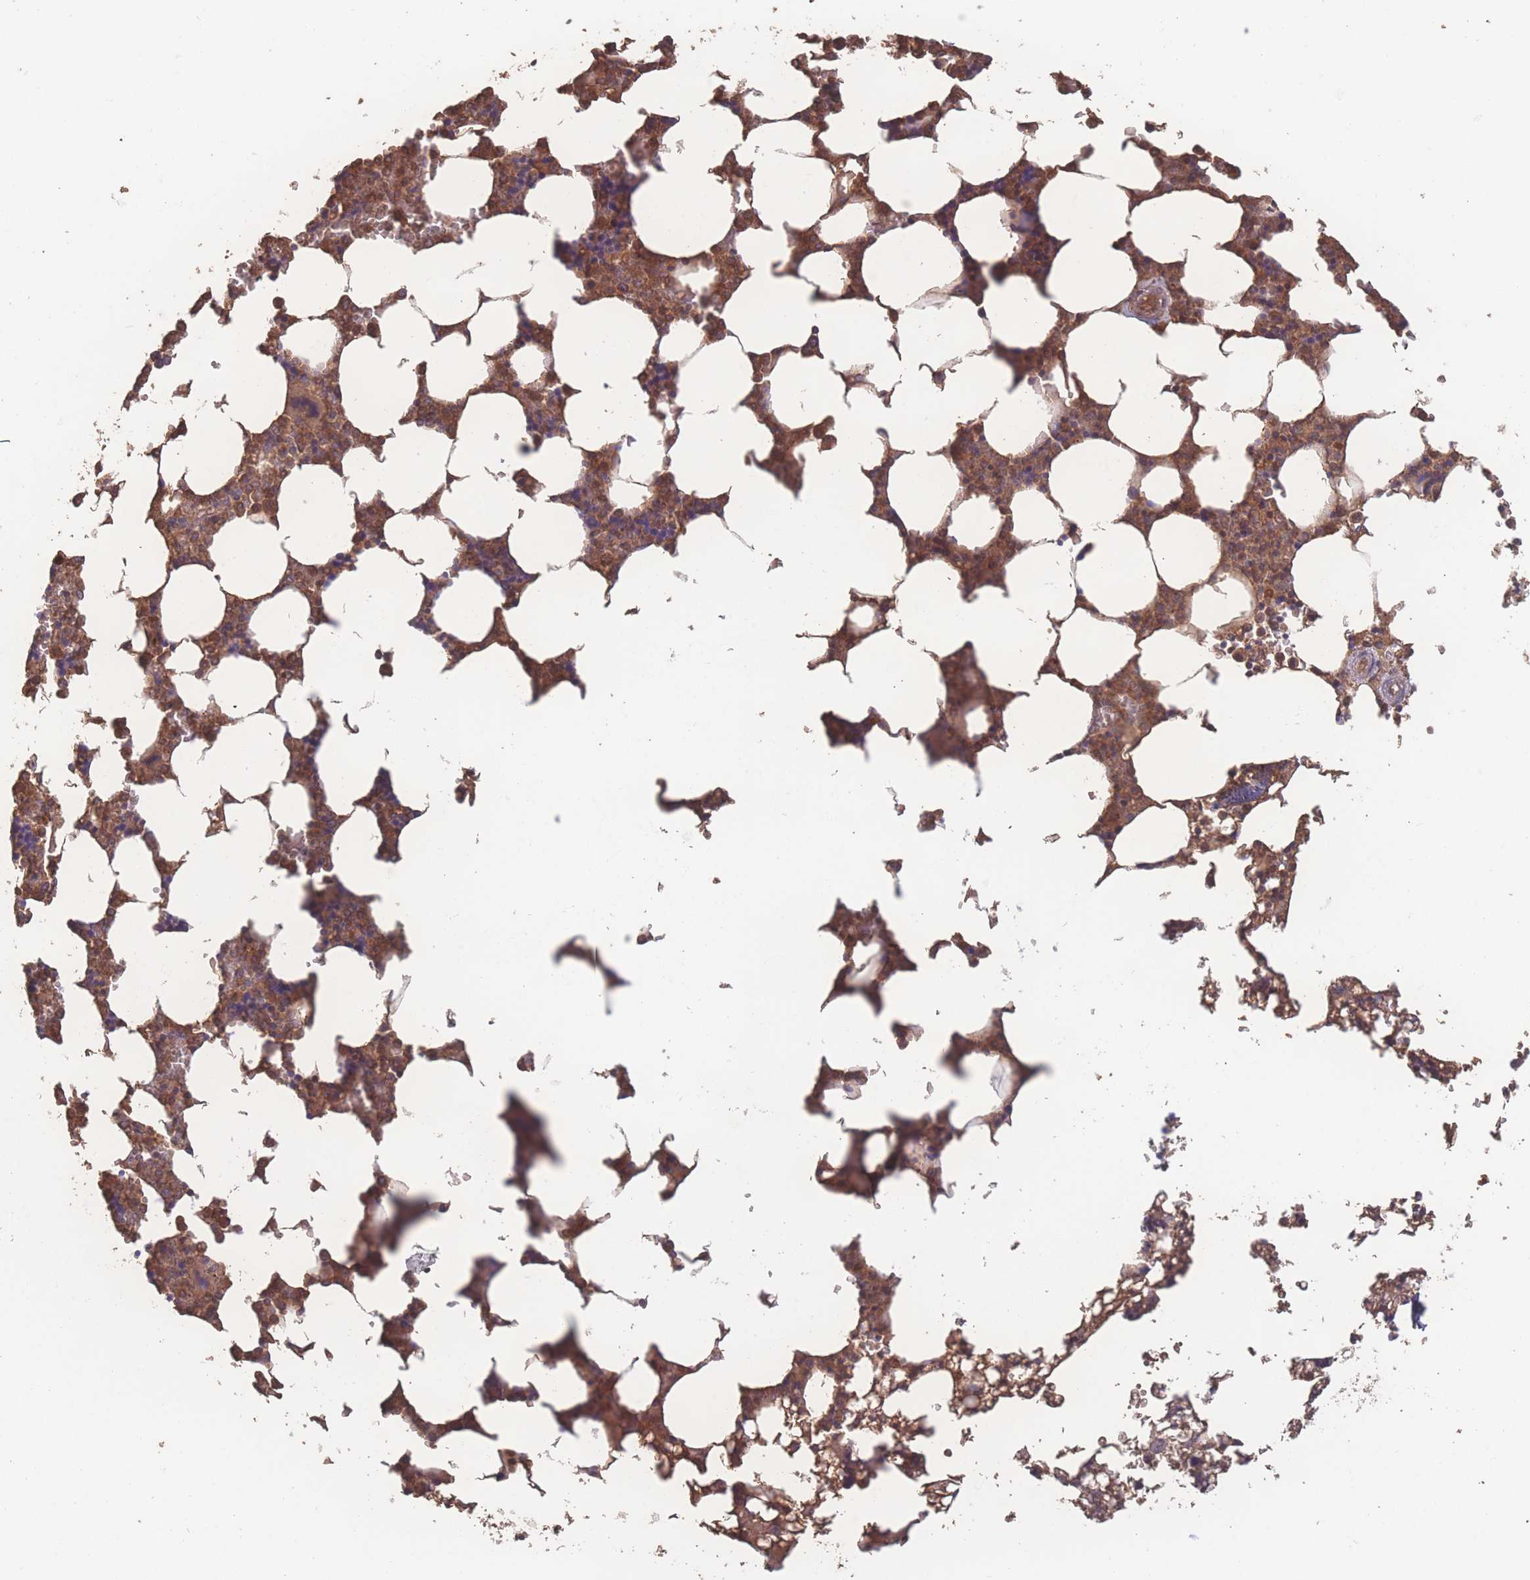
{"staining": {"intensity": "moderate", "quantity": ">75%", "location": "cytoplasmic/membranous"}, "tissue": "bone marrow", "cell_type": "Hematopoietic cells", "image_type": "normal", "snomed": [{"axis": "morphology", "description": "Normal tissue, NOS"}, {"axis": "topography", "description": "Bone marrow"}], "caption": "Protein staining of normal bone marrow displays moderate cytoplasmic/membranous expression in approximately >75% of hematopoietic cells.", "gene": "ATXN10", "patient": {"sex": "male", "age": 64}}